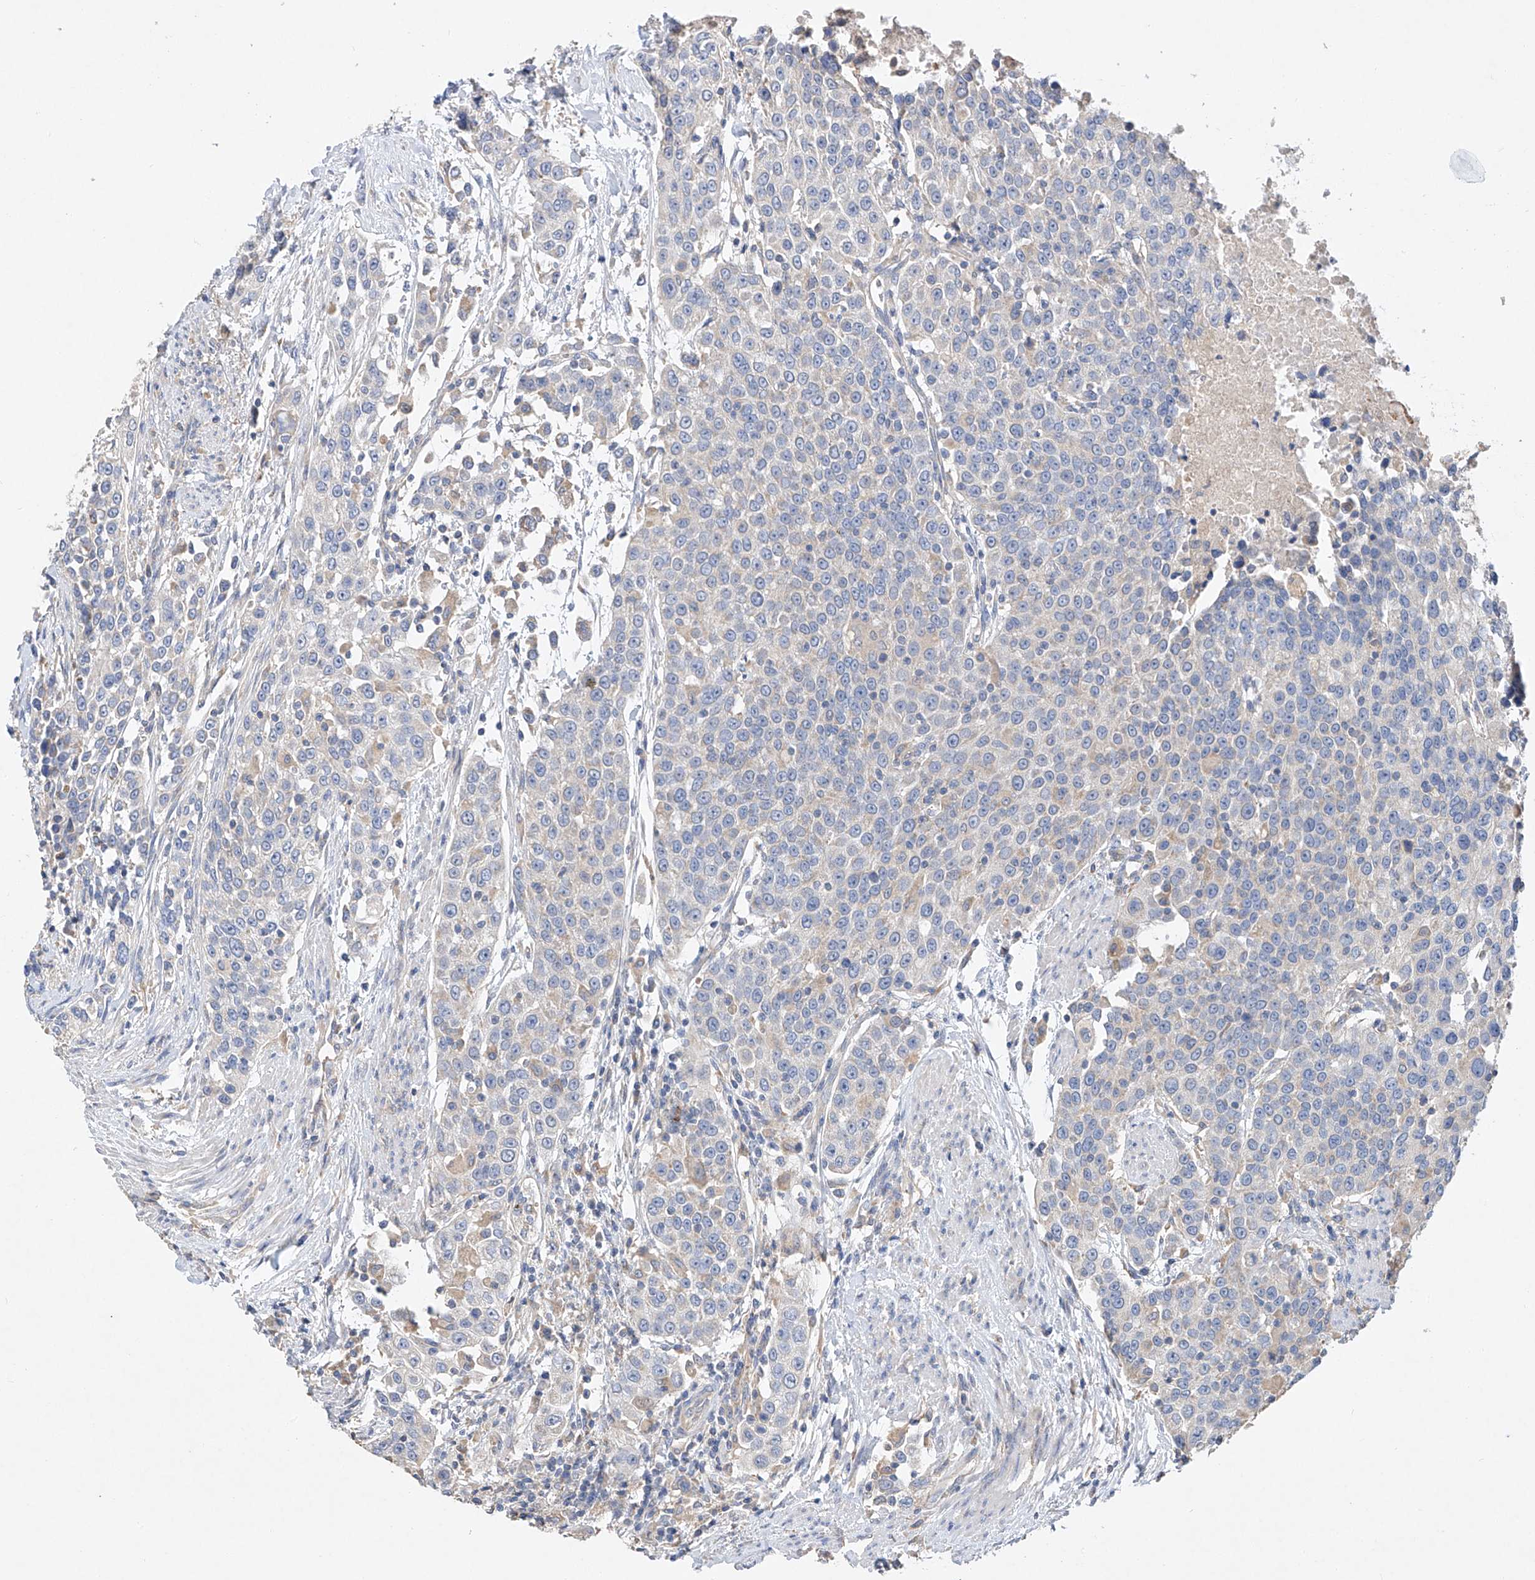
{"staining": {"intensity": "negative", "quantity": "none", "location": "none"}, "tissue": "urothelial cancer", "cell_type": "Tumor cells", "image_type": "cancer", "snomed": [{"axis": "morphology", "description": "Urothelial carcinoma, High grade"}, {"axis": "topography", "description": "Urinary bladder"}], "caption": "High magnification brightfield microscopy of high-grade urothelial carcinoma stained with DAB (3,3'-diaminobenzidine) (brown) and counterstained with hematoxylin (blue): tumor cells show no significant staining.", "gene": "AMD1", "patient": {"sex": "female", "age": 80}}